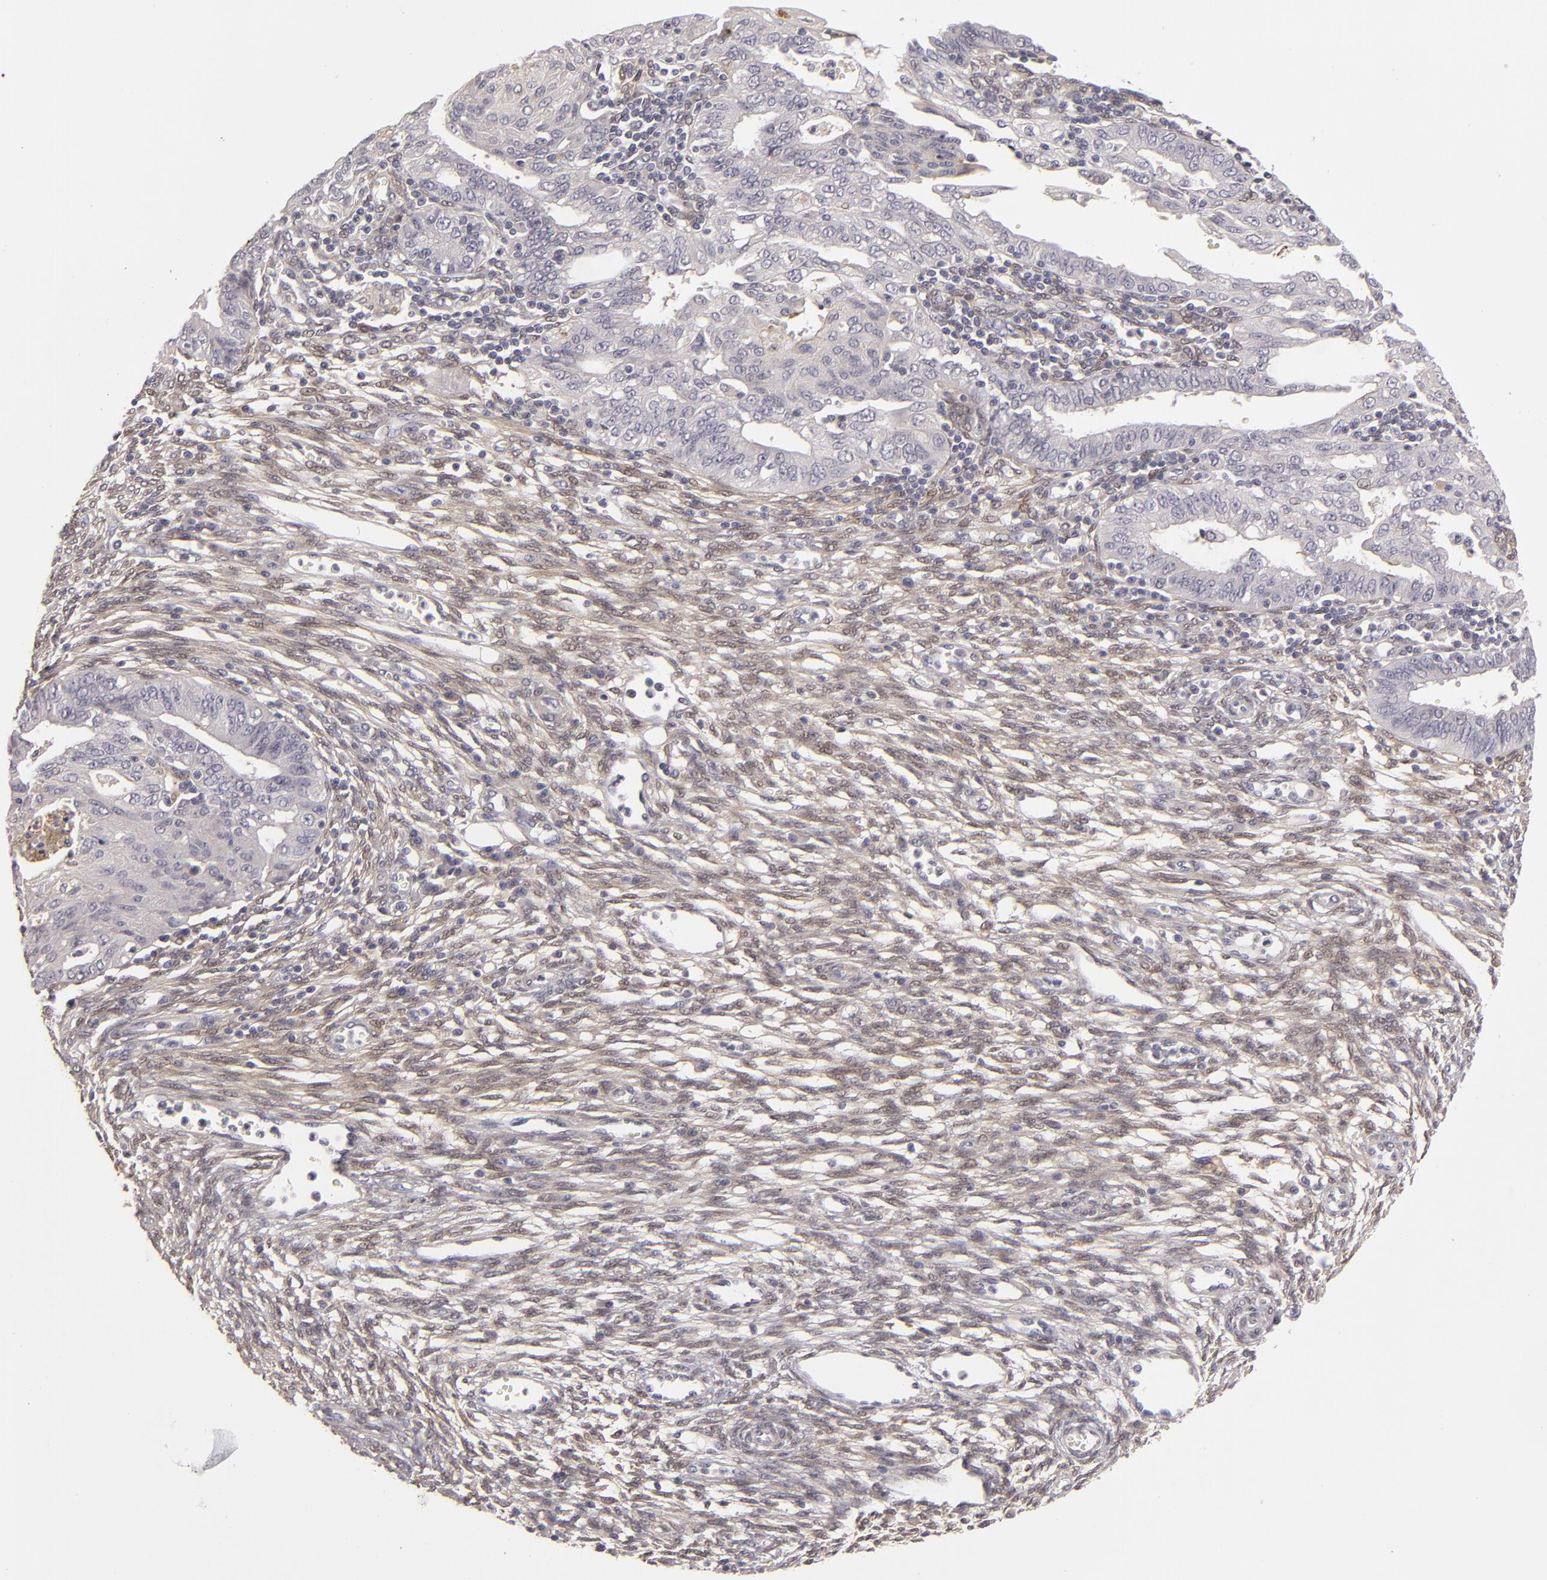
{"staining": {"intensity": "negative", "quantity": "none", "location": "none"}, "tissue": "endometrial cancer", "cell_type": "Tumor cells", "image_type": "cancer", "snomed": [{"axis": "morphology", "description": "Adenocarcinoma, NOS"}, {"axis": "topography", "description": "Endometrium"}], "caption": "This micrograph is of endometrial adenocarcinoma stained with immunohistochemistry (IHC) to label a protein in brown with the nuclei are counter-stained blue. There is no expression in tumor cells.", "gene": "EFS", "patient": {"sex": "female", "age": 51}}